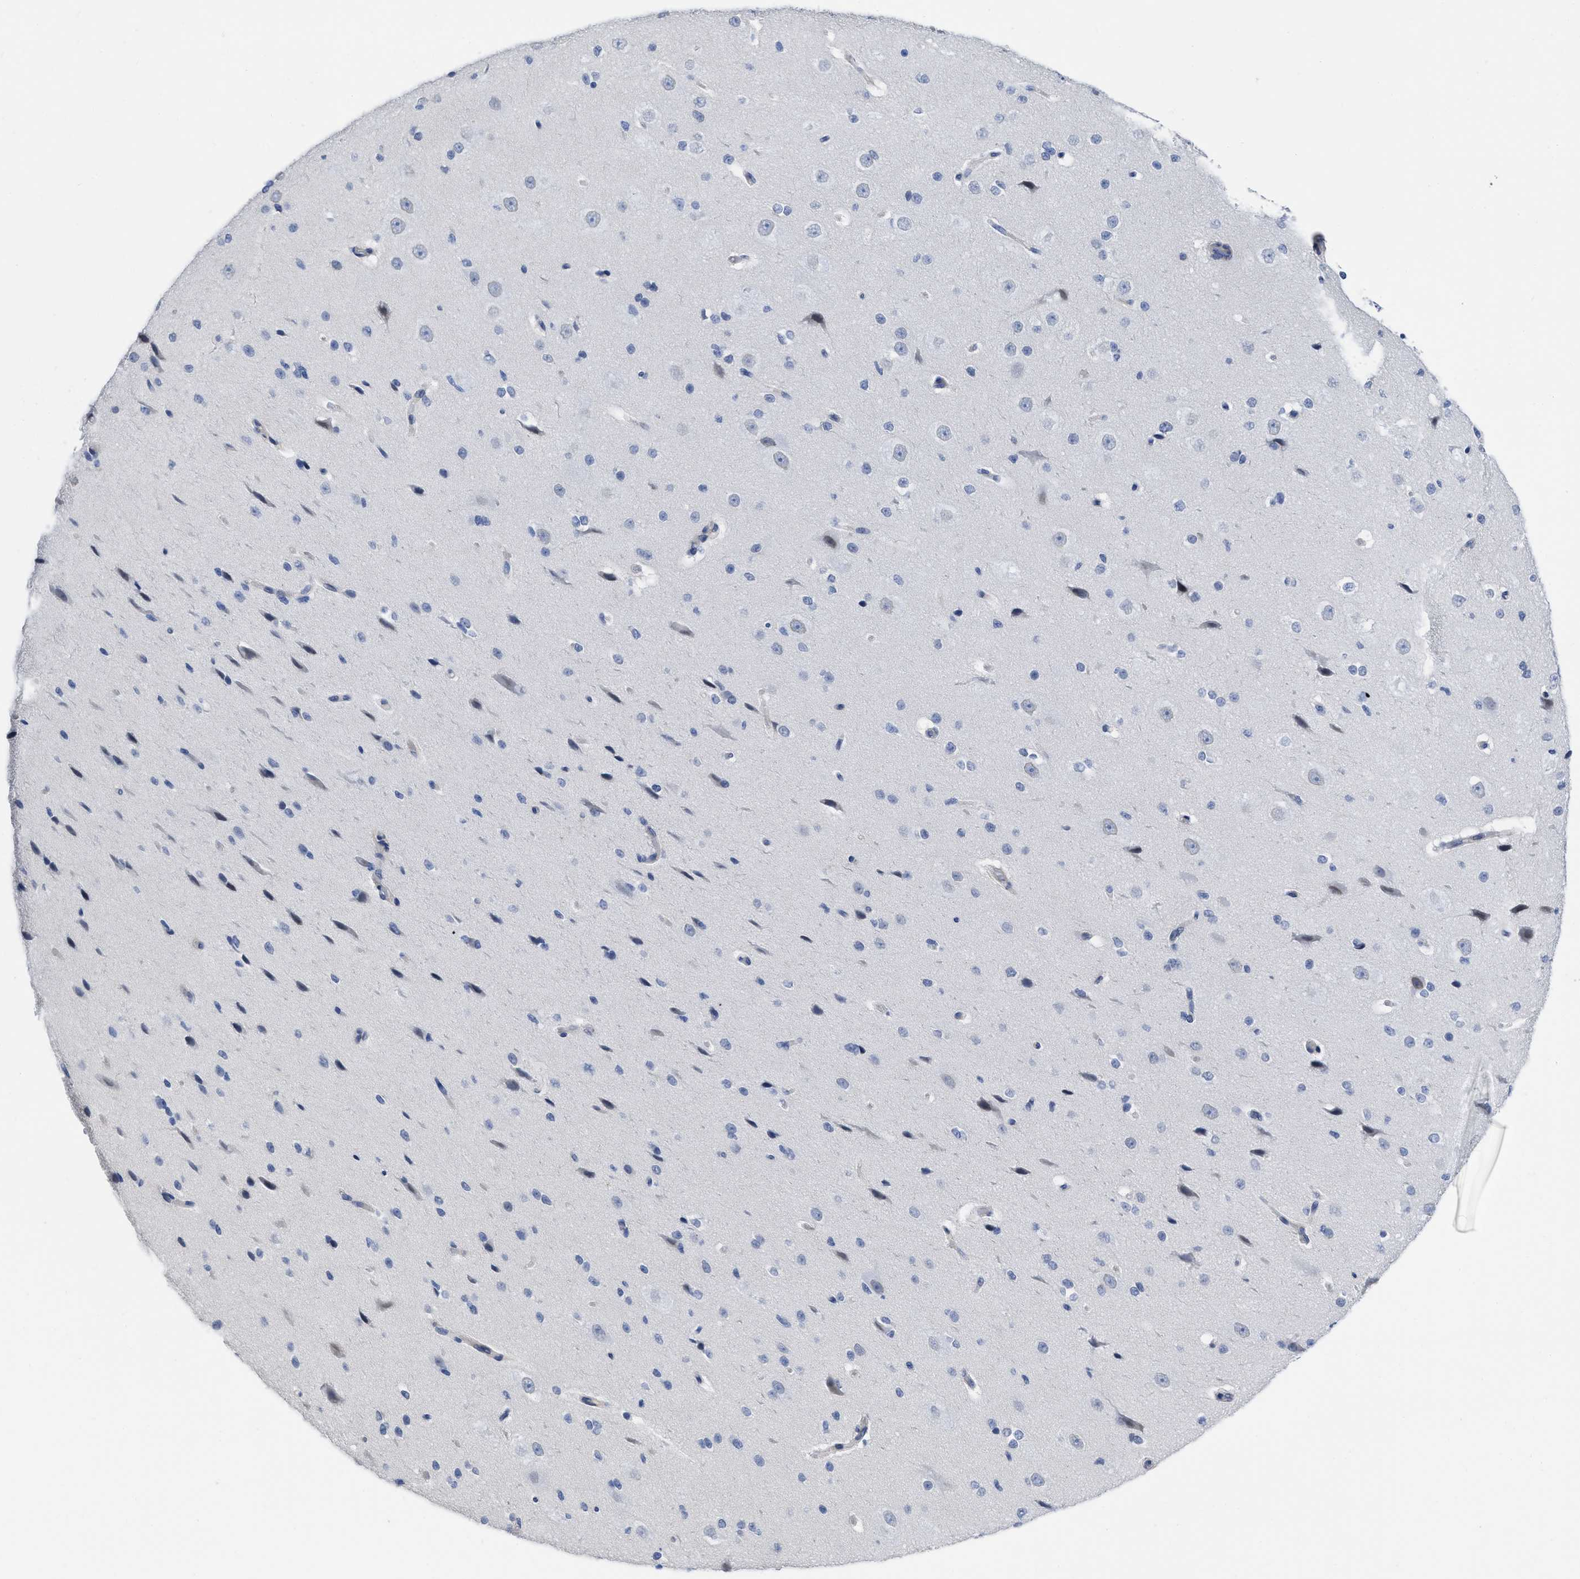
{"staining": {"intensity": "weak", "quantity": "<25%", "location": "cytoplasmic/membranous"}, "tissue": "cerebral cortex", "cell_type": "Endothelial cells", "image_type": "normal", "snomed": [{"axis": "morphology", "description": "Normal tissue, NOS"}, {"axis": "morphology", "description": "Developmental malformation"}, {"axis": "topography", "description": "Cerebral cortex"}], "caption": "Immunohistochemistry (IHC) histopathology image of benign cerebral cortex stained for a protein (brown), which exhibits no expression in endothelial cells.", "gene": "ACKR1", "patient": {"sex": "female", "age": 30}}